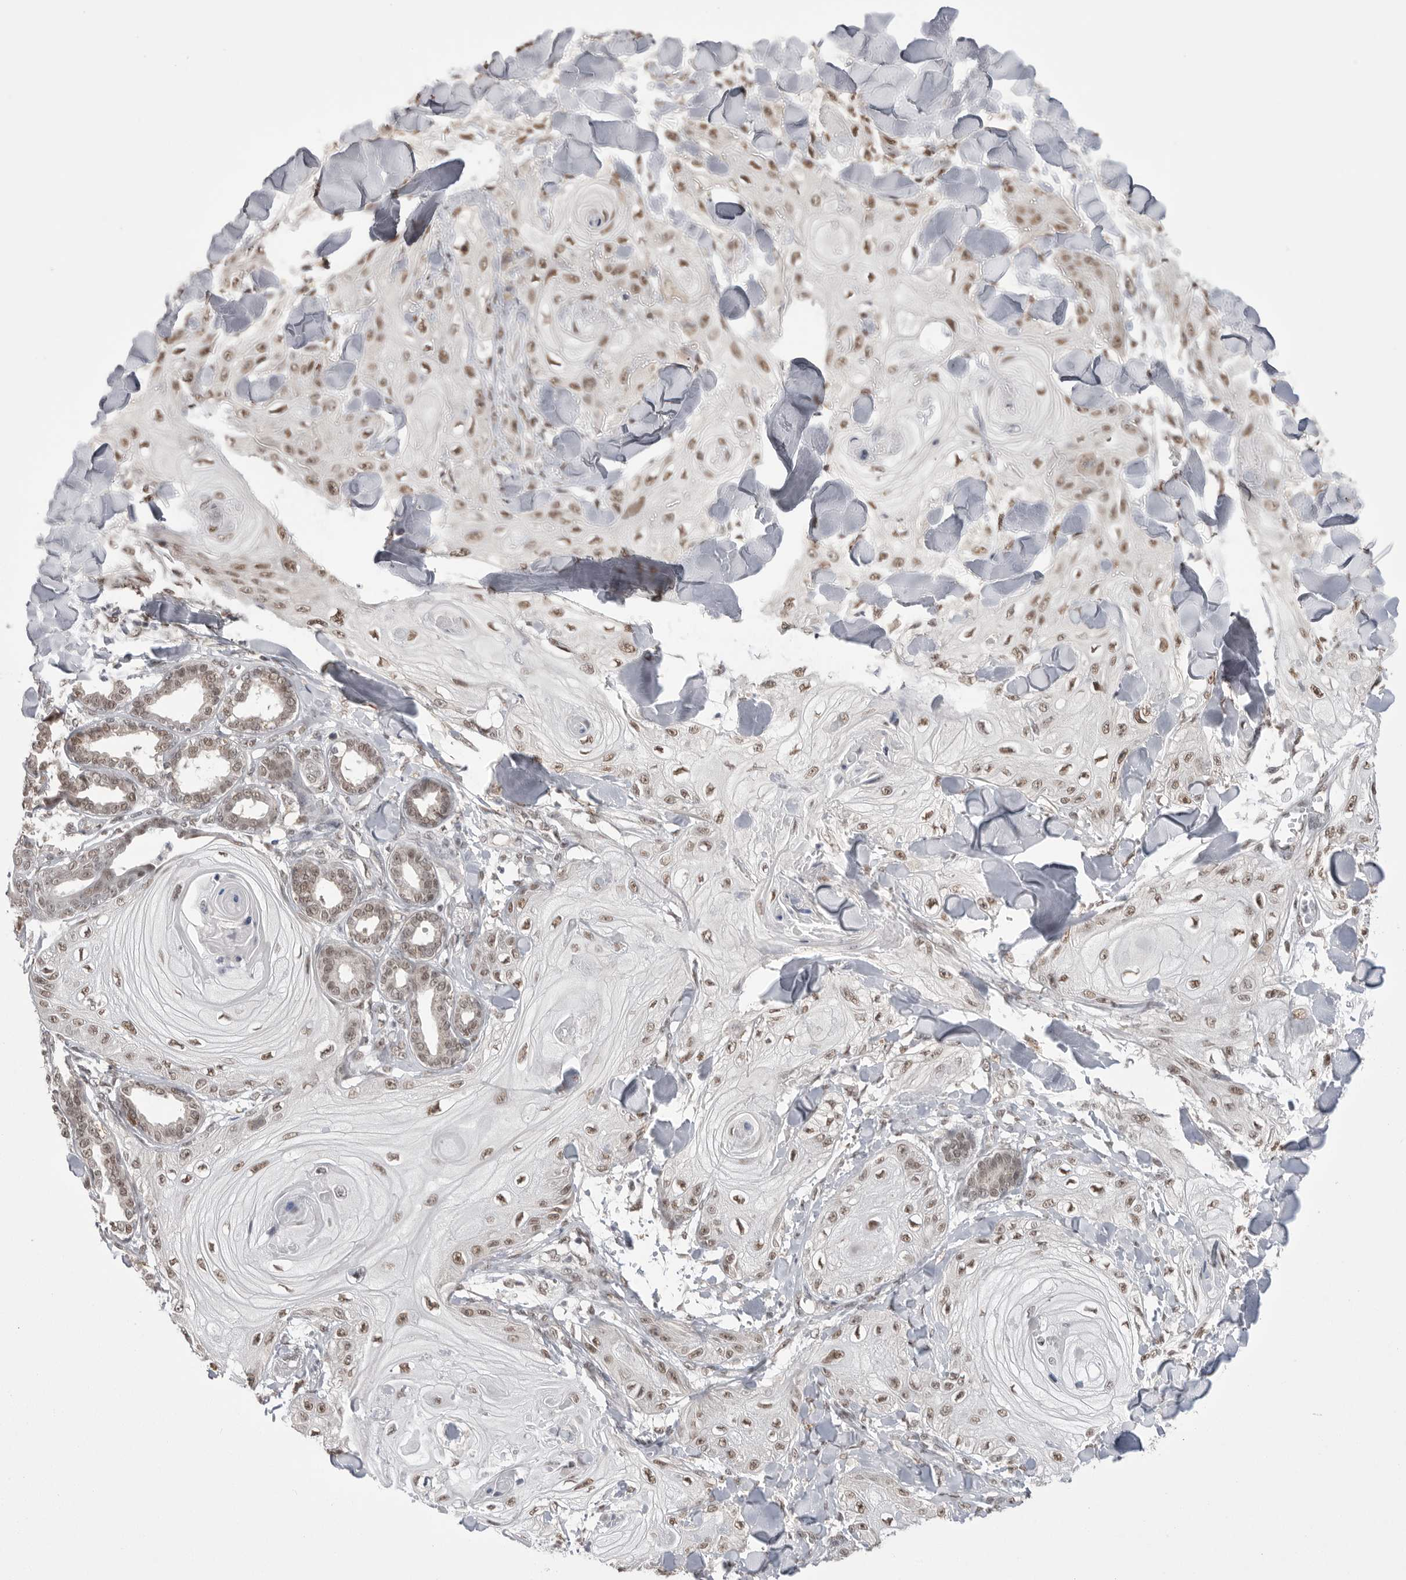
{"staining": {"intensity": "moderate", "quantity": ">75%", "location": "nuclear"}, "tissue": "skin cancer", "cell_type": "Tumor cells", "image_type": "cancer", "snomed": [{"axis": "morphology", "description": "Squamous cell carcinoma, NOS"}, {"axis": "topography", "description": "Skin"}], "caption": "Skin cancer (squamous cell carcinoma) stained with immunohistochemistry (IHC) reveals moderate nuclear staining in about >75% of tumor cells.", "gene": "BCLAF3", "patient": {"sex": "male", "age": 74}}